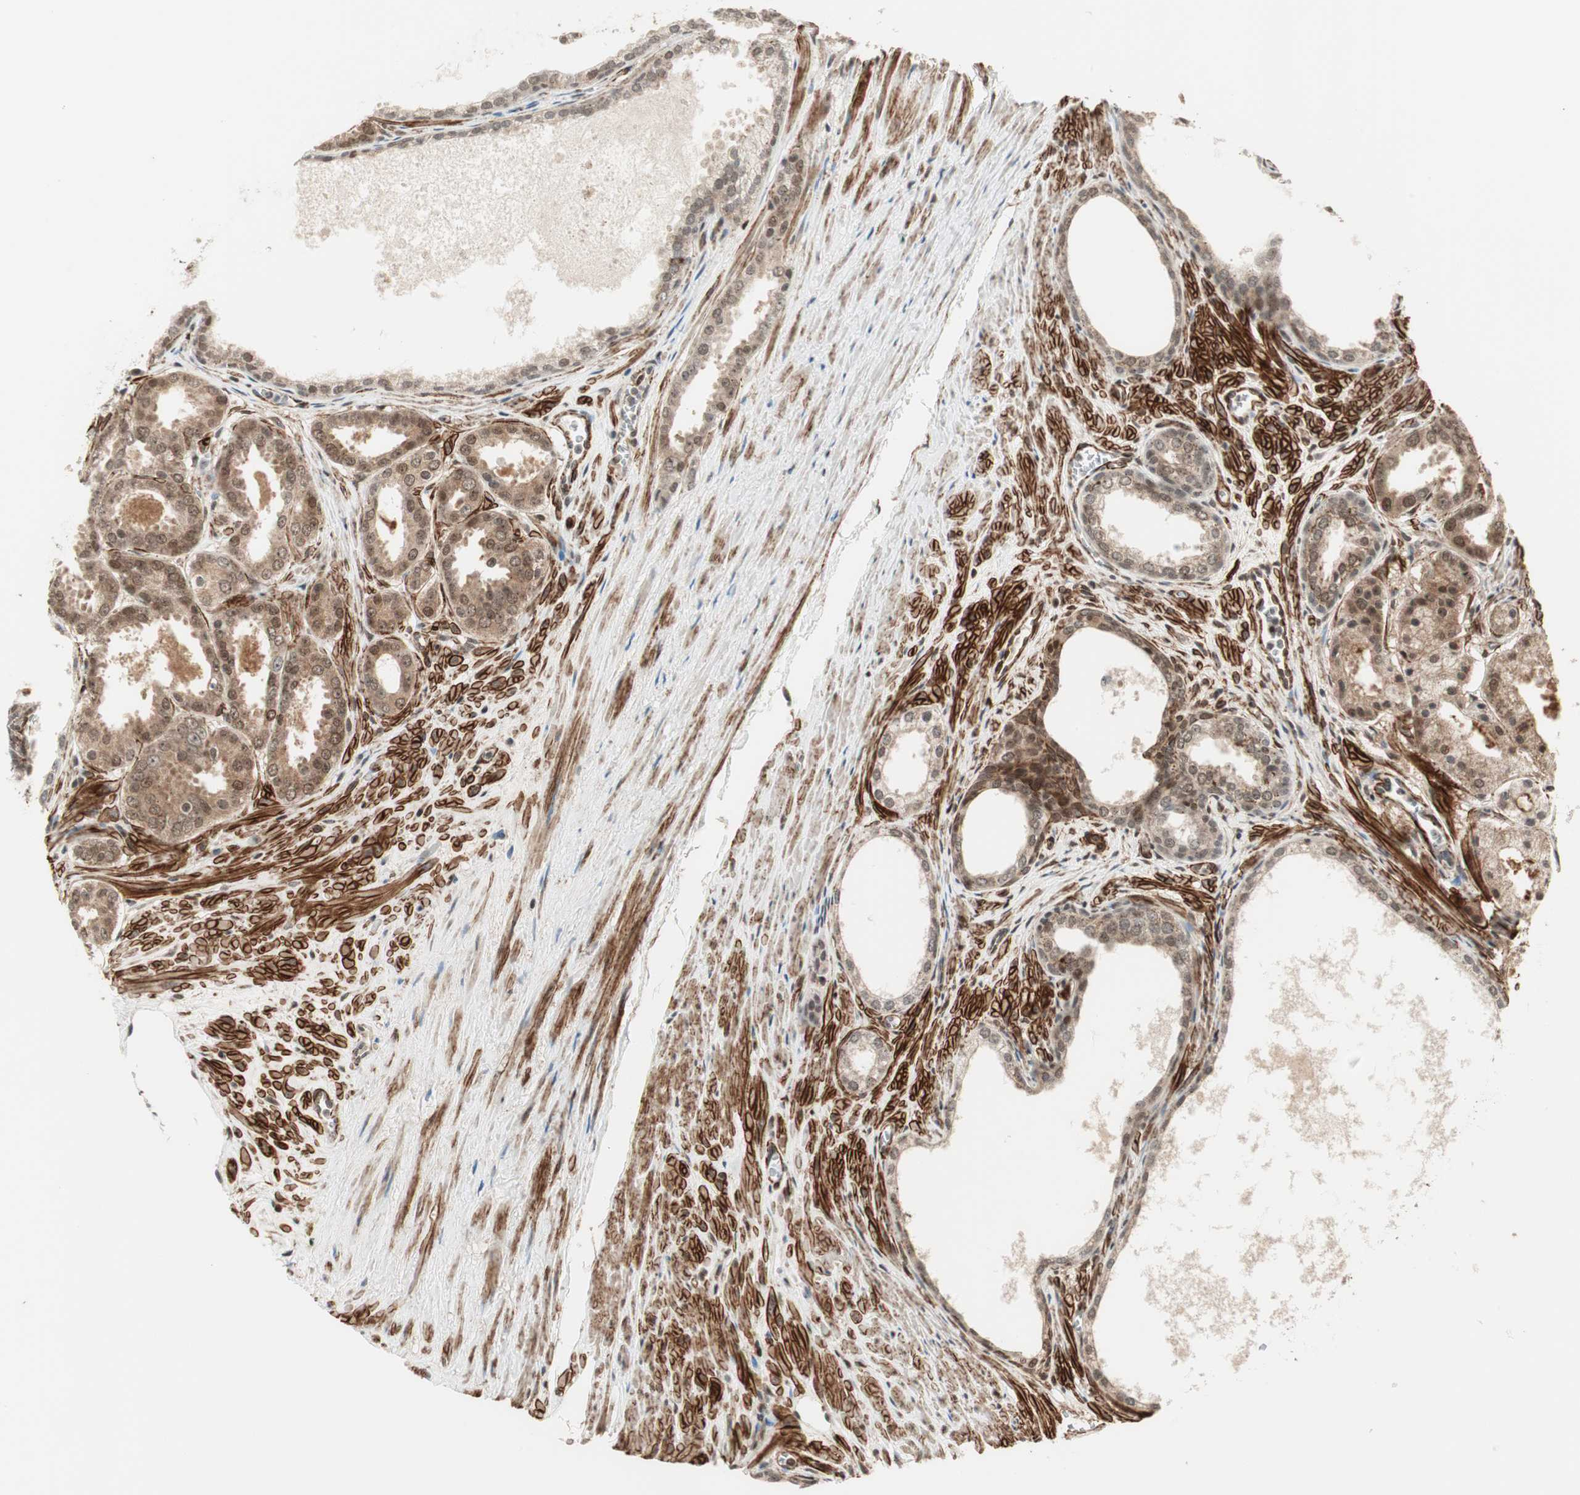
{"staining": {"intensity": "moderate", "quantity": ">75%", "location": "cytoplasmic/membranous,nuclear"}, "tissue": "prostate cancer", "cell_type": "Tumor cells", "image_type": "cancer", "snomed": [{"axis": "morphology", "description": "Adenocarcinoma, Low grade"}, {"axis": "topography", "description": "Prostate"}], "caption": "Prostate cancer (low-grade adenocarcinoma) was stained to show a protein in brown. There is medium levels of moderate cytoplasmic/membranous and nuclear positivity in about >75% of tumor cells.", "gene": "CDK19", "patient": {"sex": "male", "age": 57}}